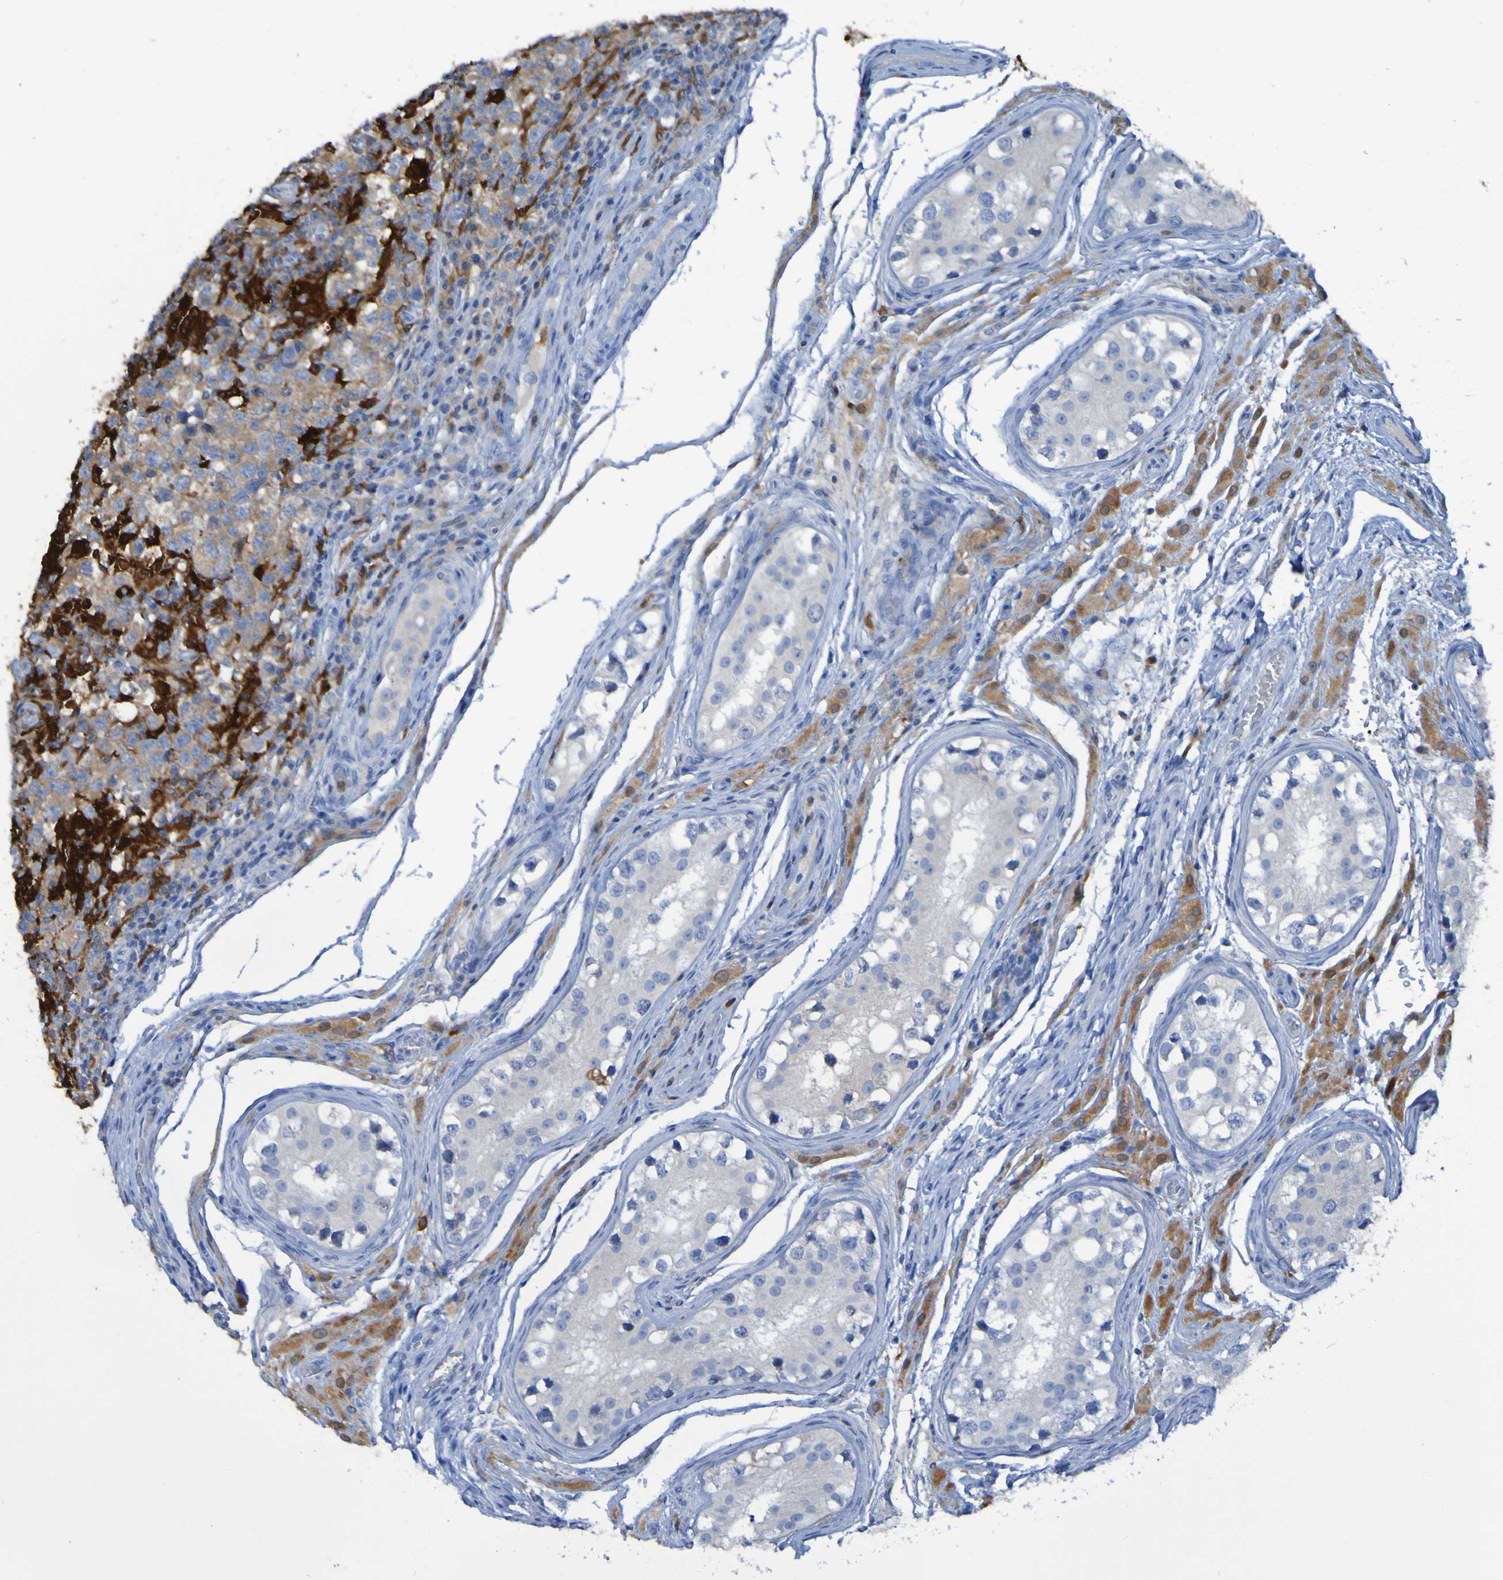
{"staining": {"intensity": "moderate", "quantity": ">75%", "location": "cytoplasmic/membranous"}, "tissue": "testis cancer", "cell_type": "Tumor cells", "image_type": "cancer", "snomed": [{"axis": "morphology", "description": "Carcinoma, Embryonal, NOS"}, {"axis": "topography", "description": "Testis"}], "caption": "IHC image of embryonal carcinoma (testis) stained for a protein (brown), which demonstrates medium levels of moderate cytoplasmic/membranous positivity in about >75% of tumor cells.", "gene": "MPPE1", "patient": {"sex": "male", "age": 21}}